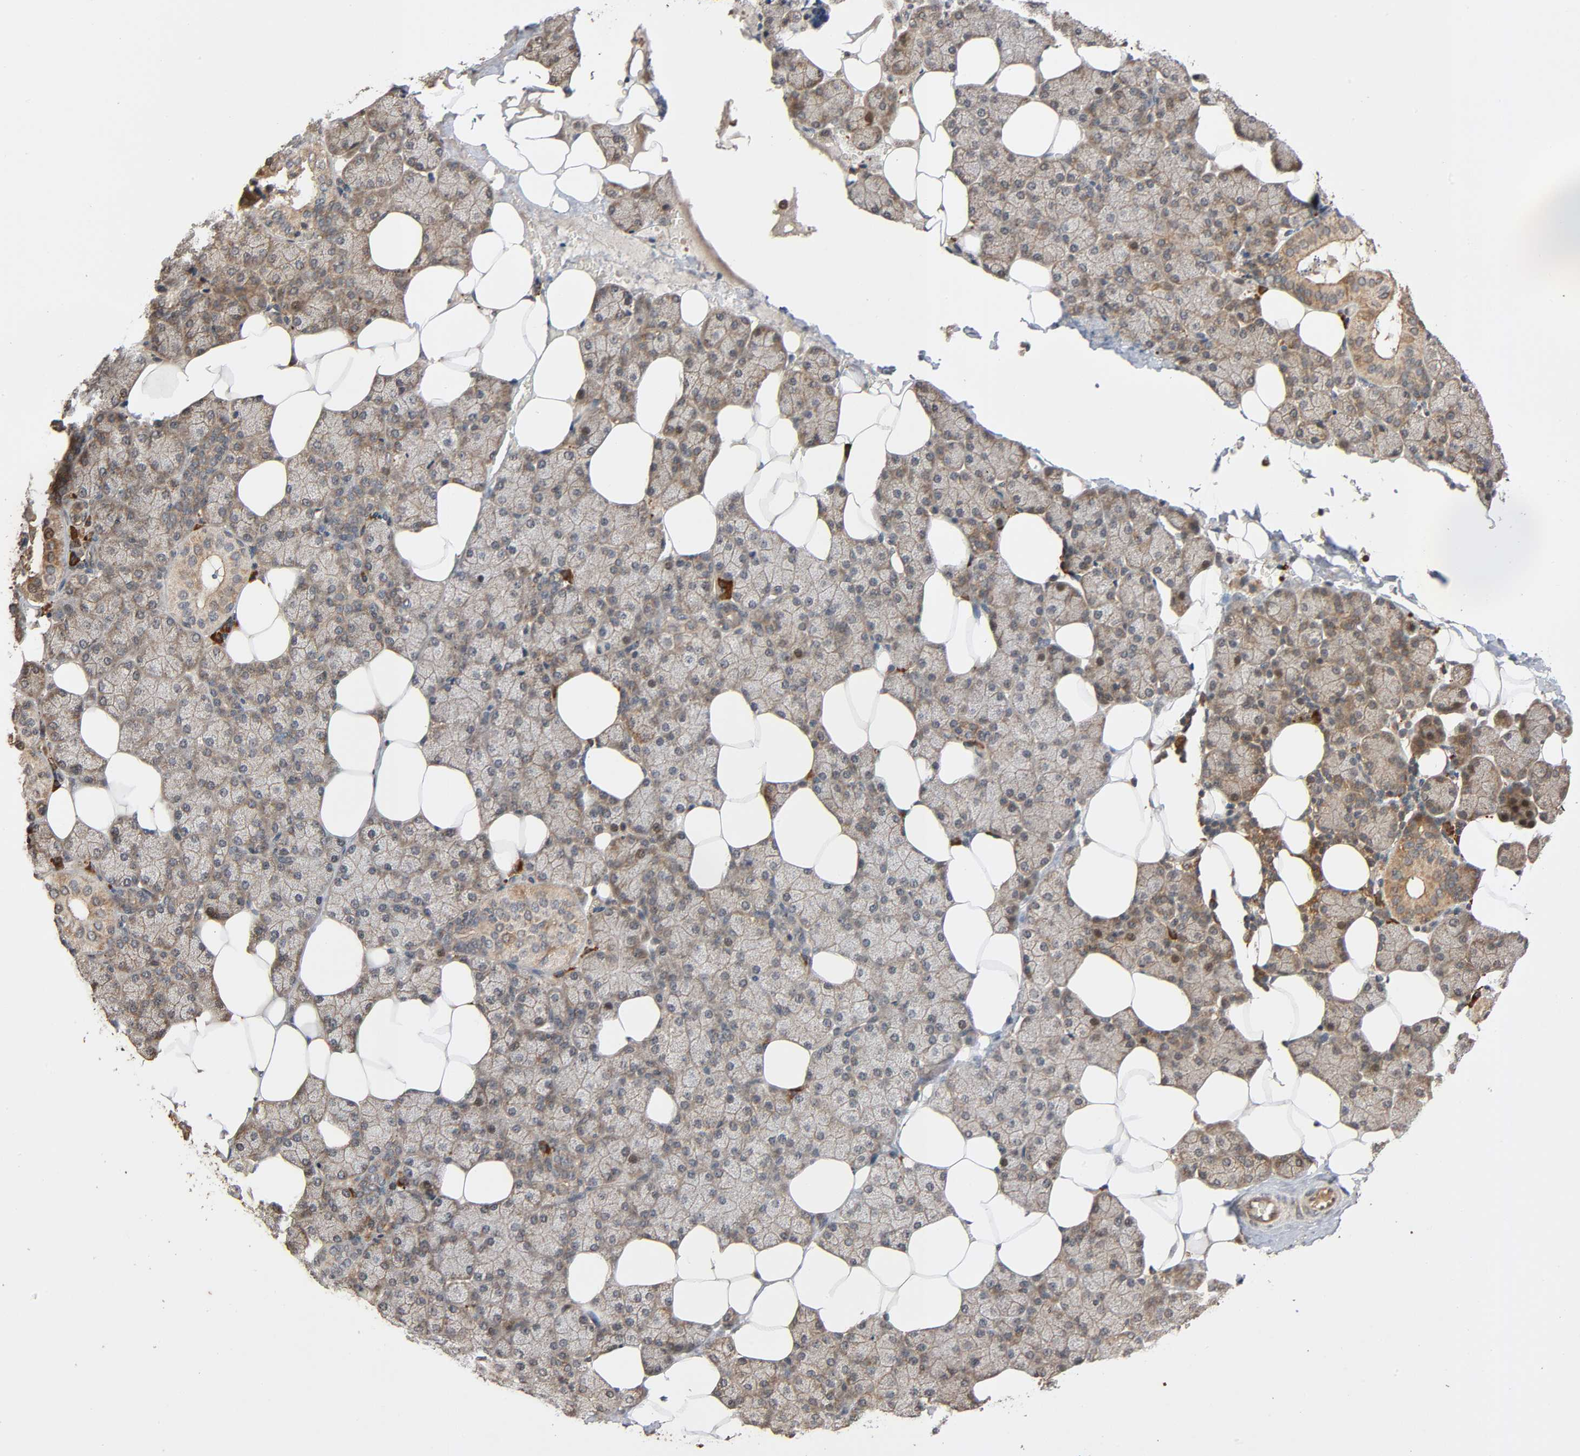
{"staining": {"intensity": "moderate", "quantity": ">75%", "location": "cytoplasmic/membranous"}, "tissue": "salivary gland", "cell_type": "Glandular cells", "image_type": "normal", "snomed": [{"axis": "morphology", "description": "Normal tissue, NOS"}, {"axis": "topography", "description": "Lymph node"}, {"axis": "topography", "description": "Salivary gland"}], "caption": "IHC of benign human salivary gland exhibits medium levels of moderate cytoplasmic/membranous expression in approximately >75% of glandular cells.", "gene": "MAP3K8", "patient": {"sex": "male", "age": 8}}